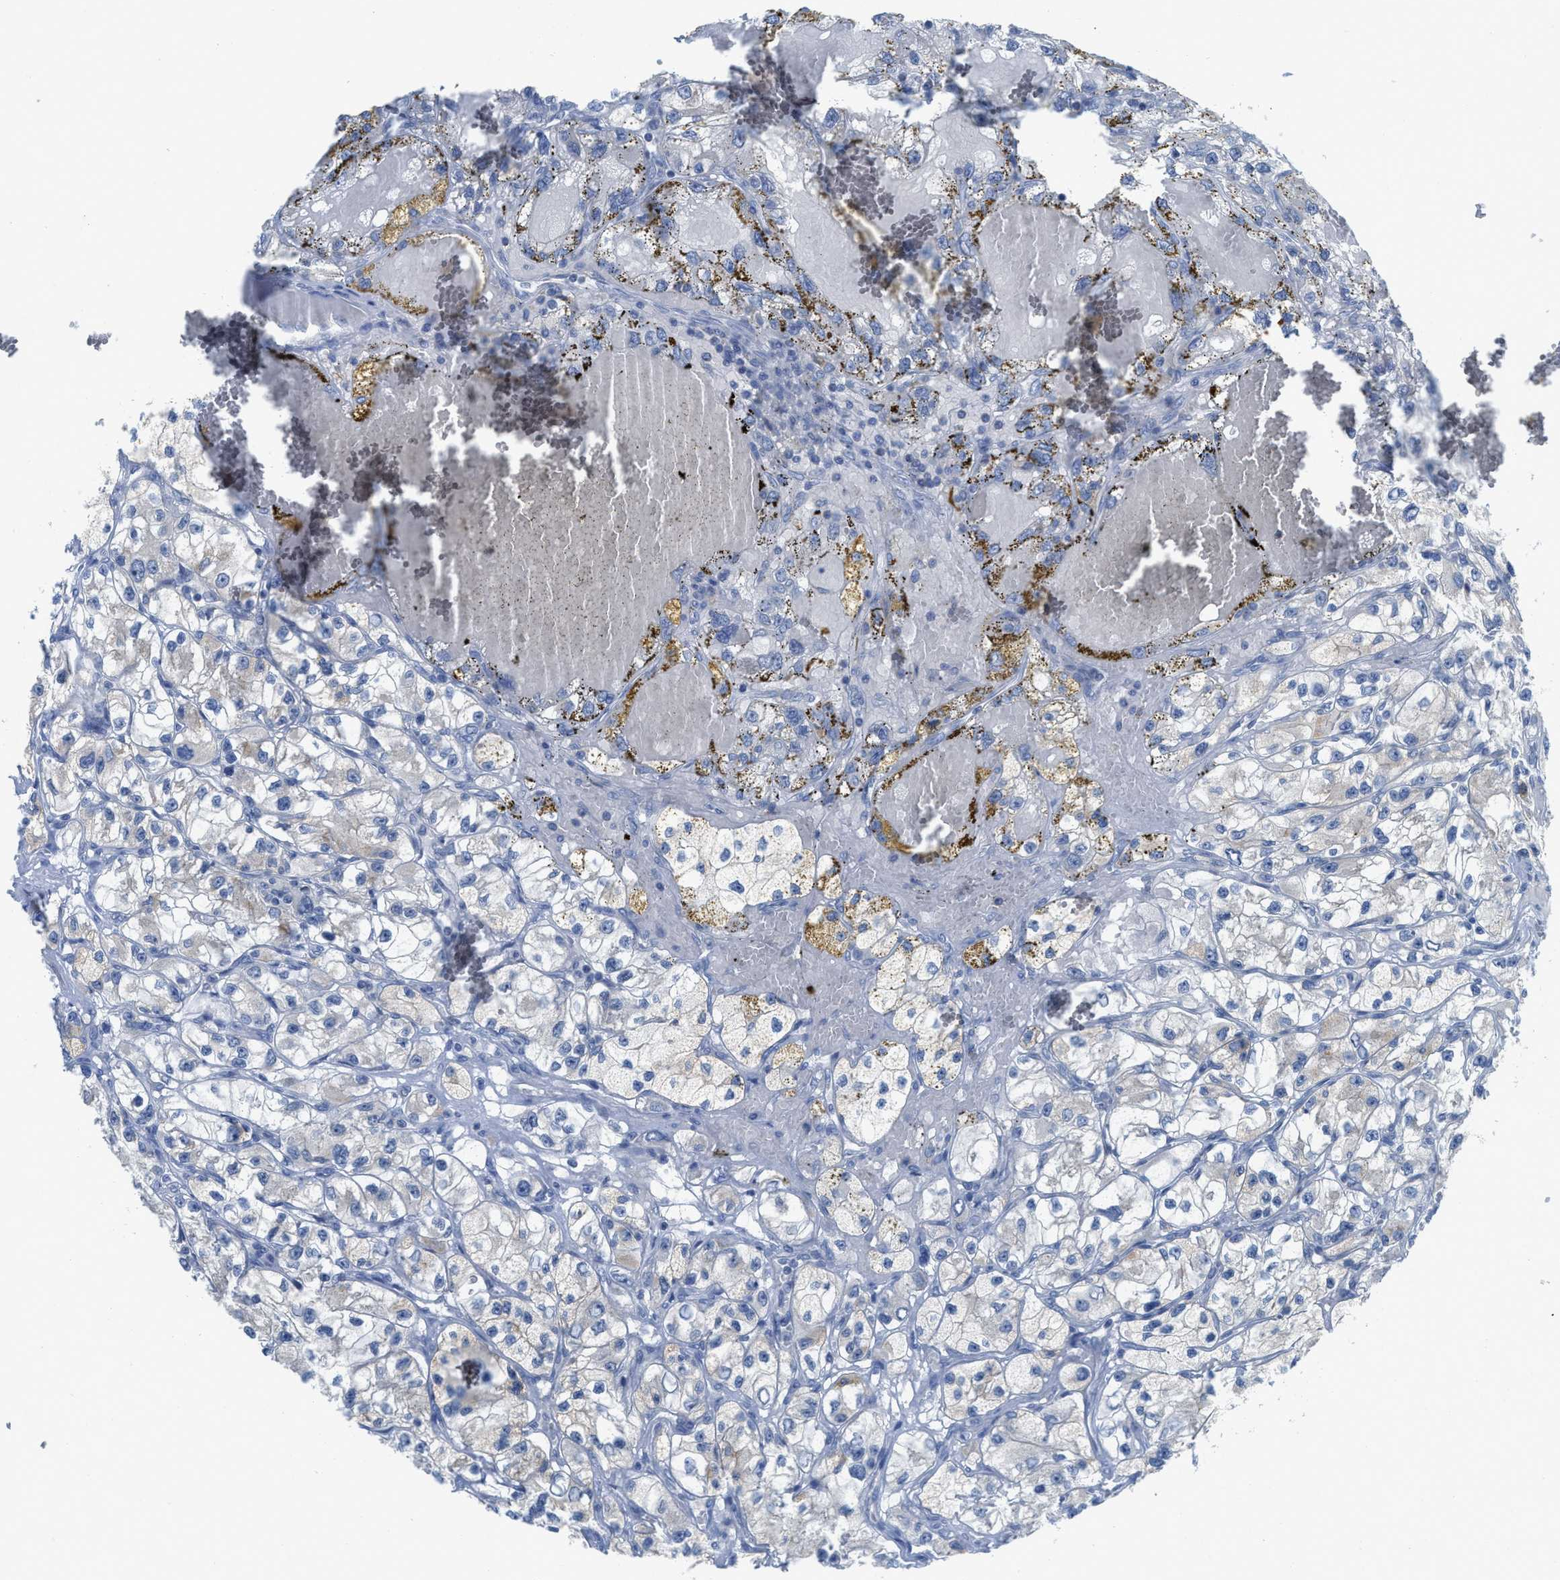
{"staining": {"intensity": "negative", "quantity": "none", "location": "none"}, "tissue": "renal cancer", "cell_type": "Tumor cells", "image_type": "cancer", "snomed": [{"axis": "morphology", "description": "Adenocarcinoma, NOS"}, {"axis": "topography", "description": "Kidney"}], "caption": "A photomicrograph of renal cancer stained for a protein exhibits no brown staining in tumor cells.", "gene": "GATD3", "patient": {"sex": "female", "age": 57}}